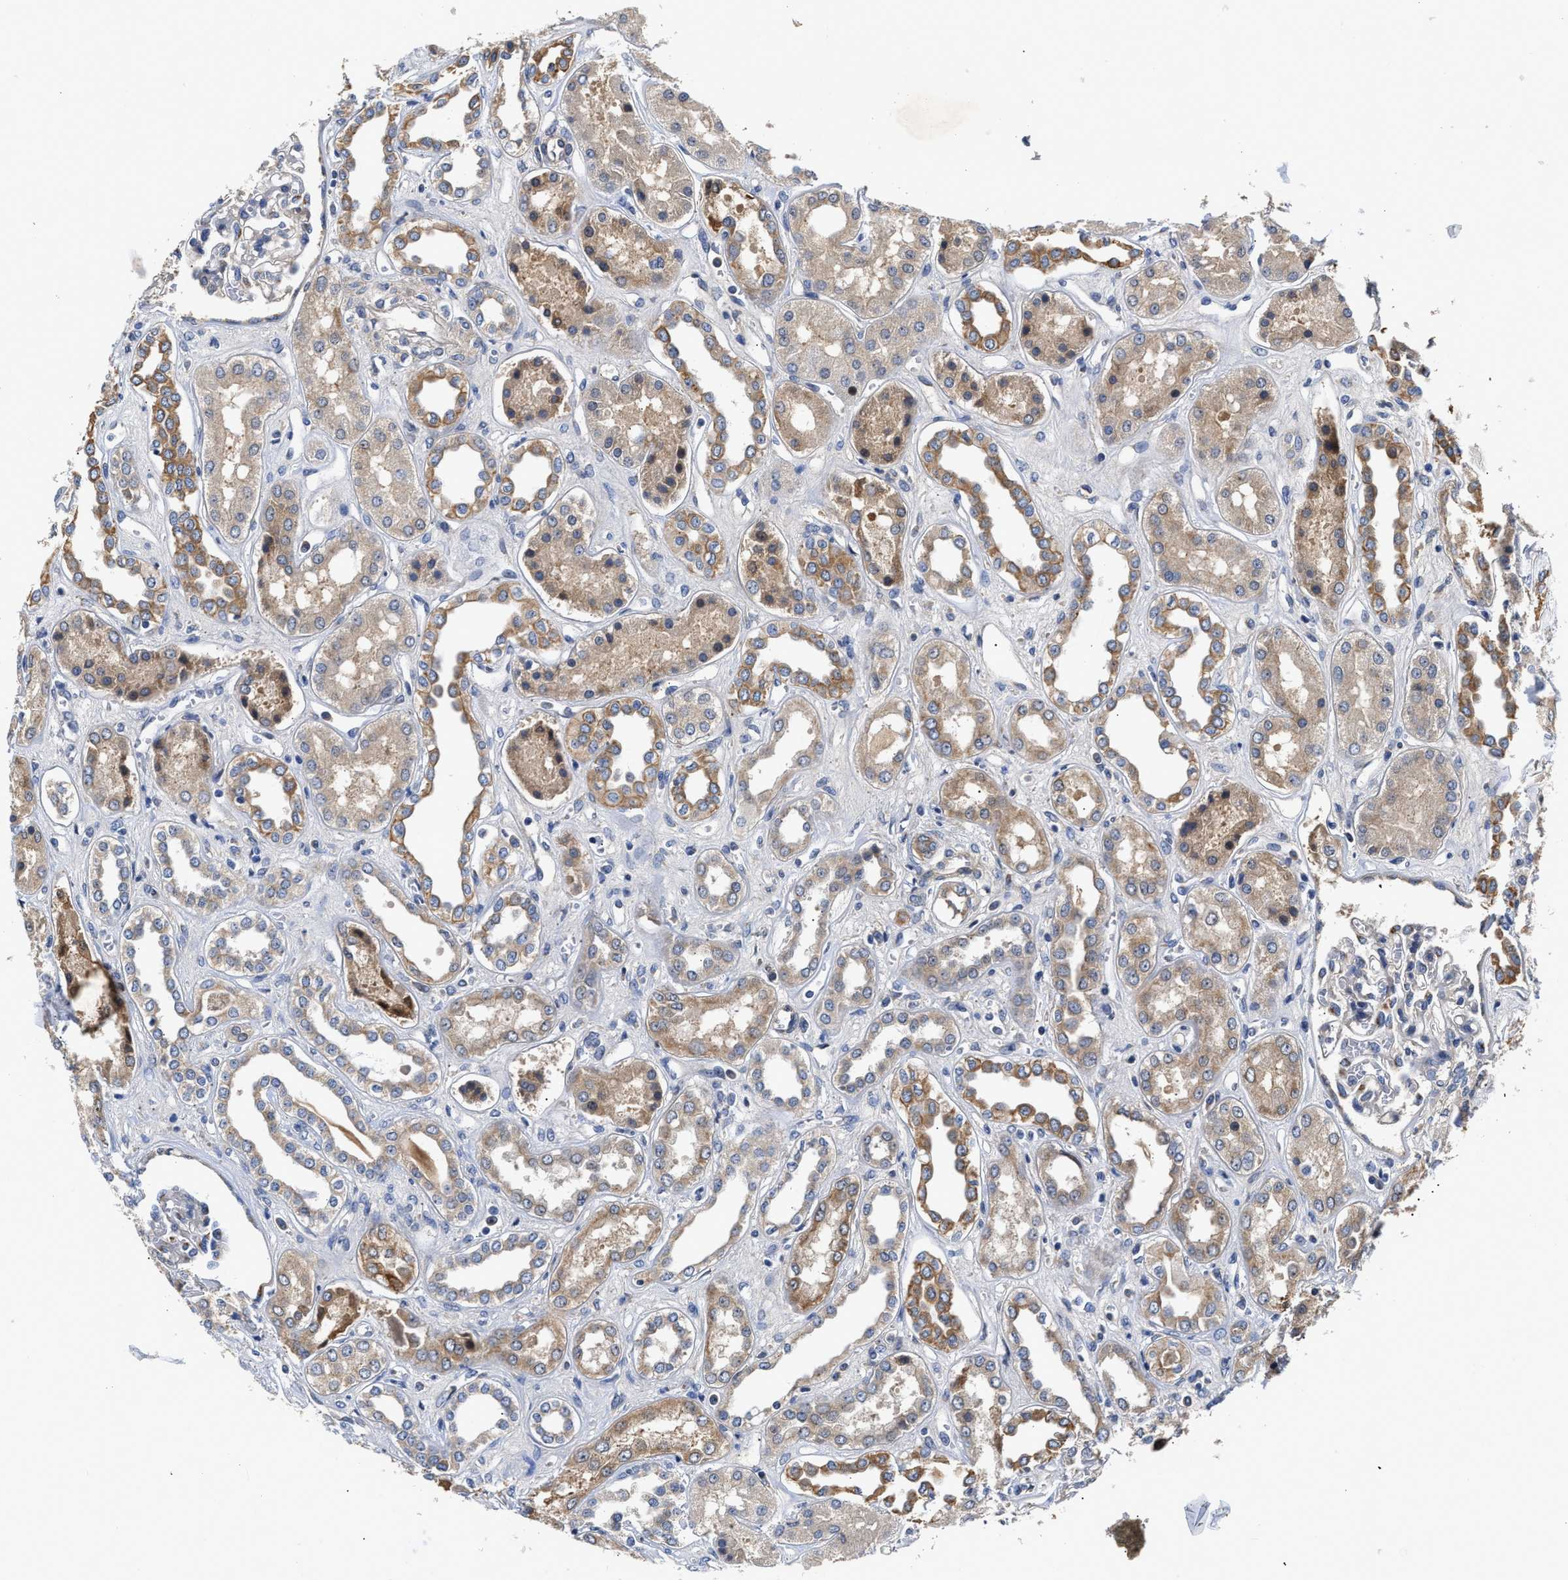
{"staining": {"intensity": "weak", "quantity": "<25%", "location": "cytoplasmic/membranous"}, "tissue": "kidney", "cell_type": "Cells in glomeruli", "image_type": "normal", "snomed": [{"axis": "morphology", "description": "Normal tissue, NOS"}, {"axis": "topography", "description": "Kidney"}], "caption": "A high-resolution photomicrograph shows immunohistochemistry staining of unremarkable kidney, which demonstrates no significant positivity in cells in glomeruli. Nuclei are stained in blue.", "gene": "CCDC146", "patient": {"sex": "male", "age": 59}}